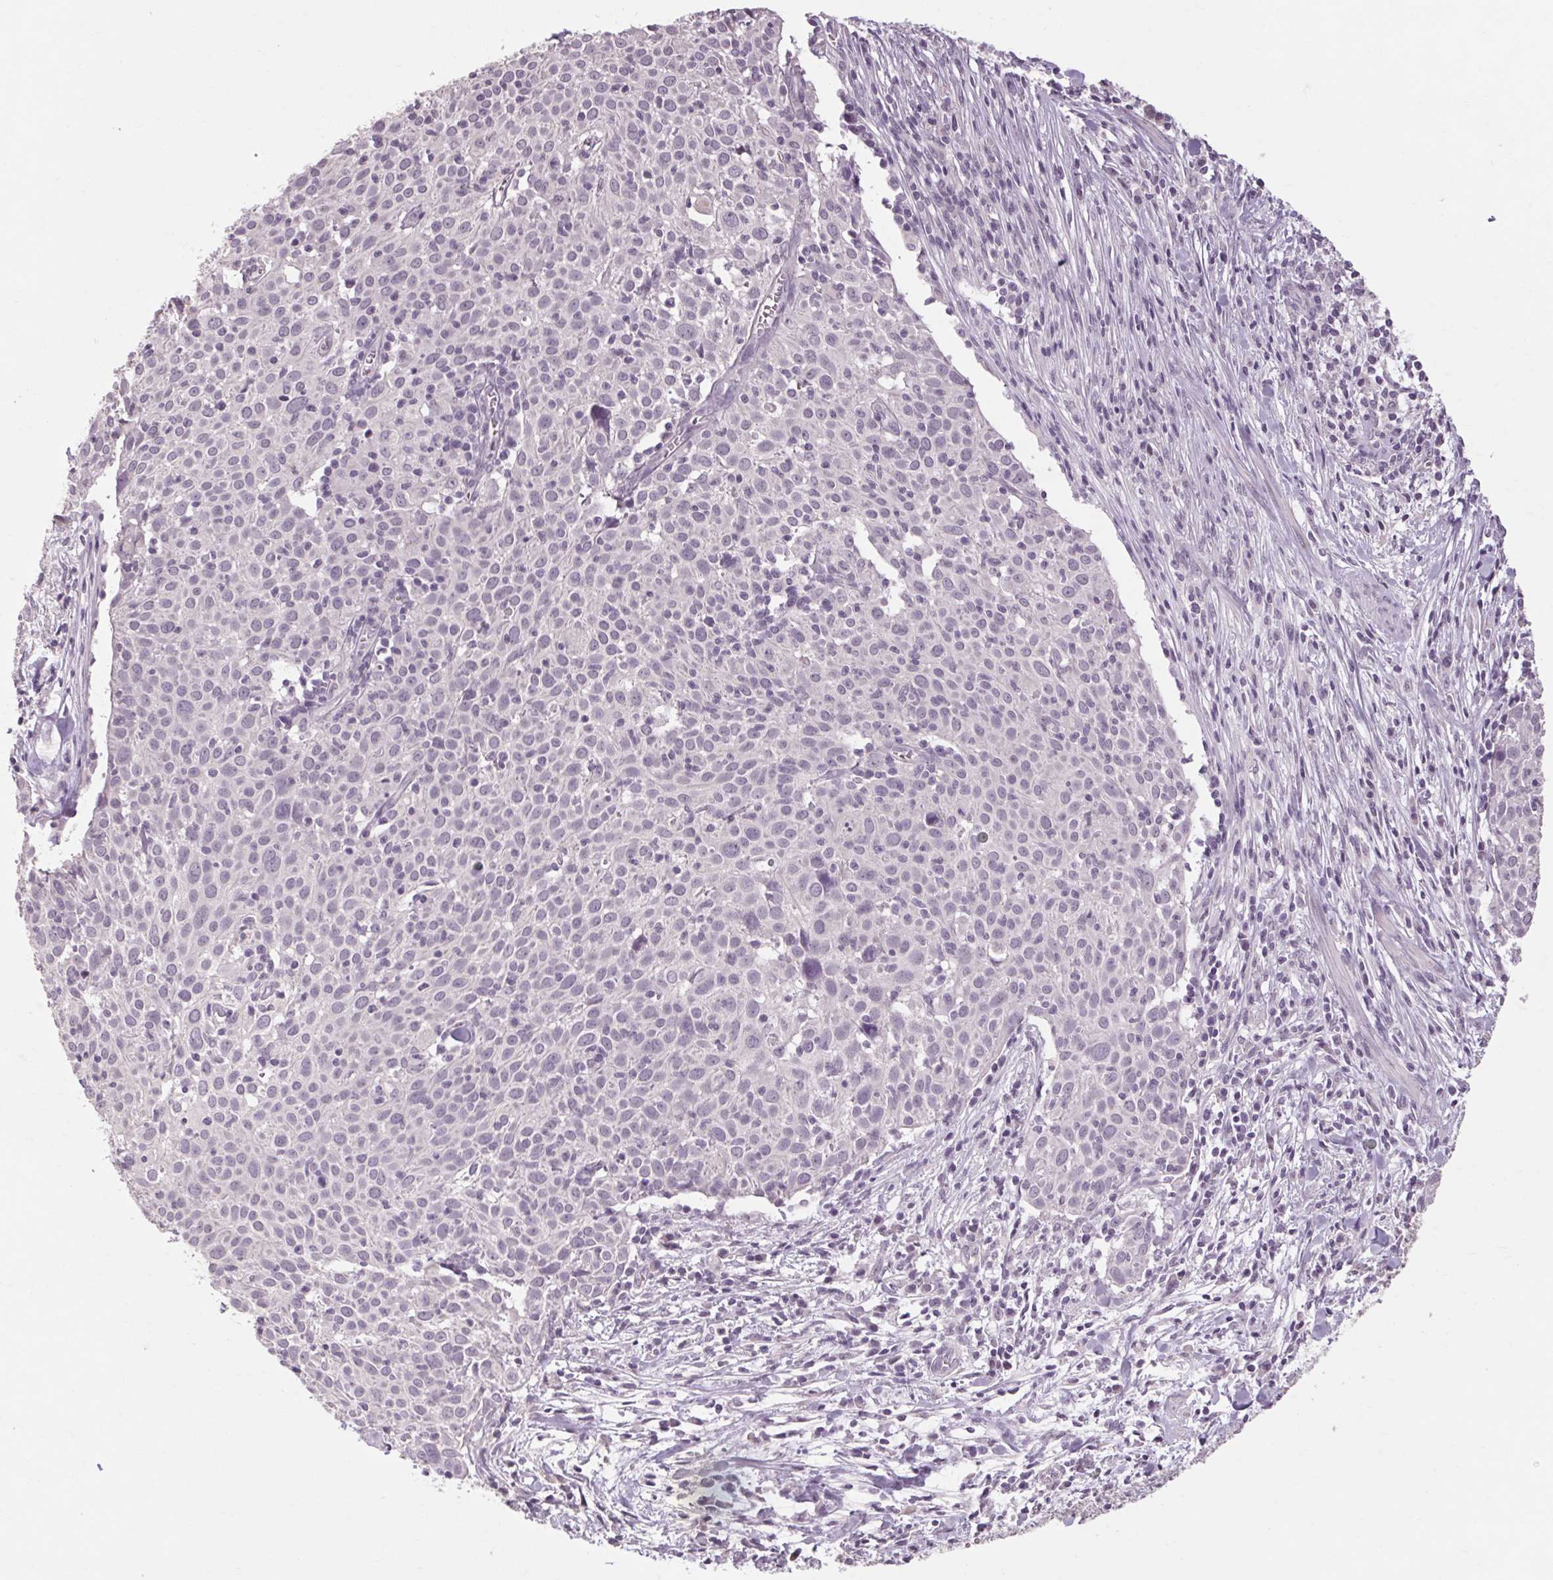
{"staining": {"intensity": "negative", "quantity": "none", "location": "none"}, "tissue": "cervical cancer", "cell_type": "Tumor cells", "image_type": "cancer", "snomed": [{"axis": "morphology", "description": "Squamous cell carcinoma, NOS"}, {"axis": "topography", "description": "Cervix"}], "caption": "This is an immunohistochemistry histopathology image of squamous cell carcinoma (cervical). There is no staining in tumor cells.", "gene": "POMC", "patient": {"sex": "female", "age": 39}}